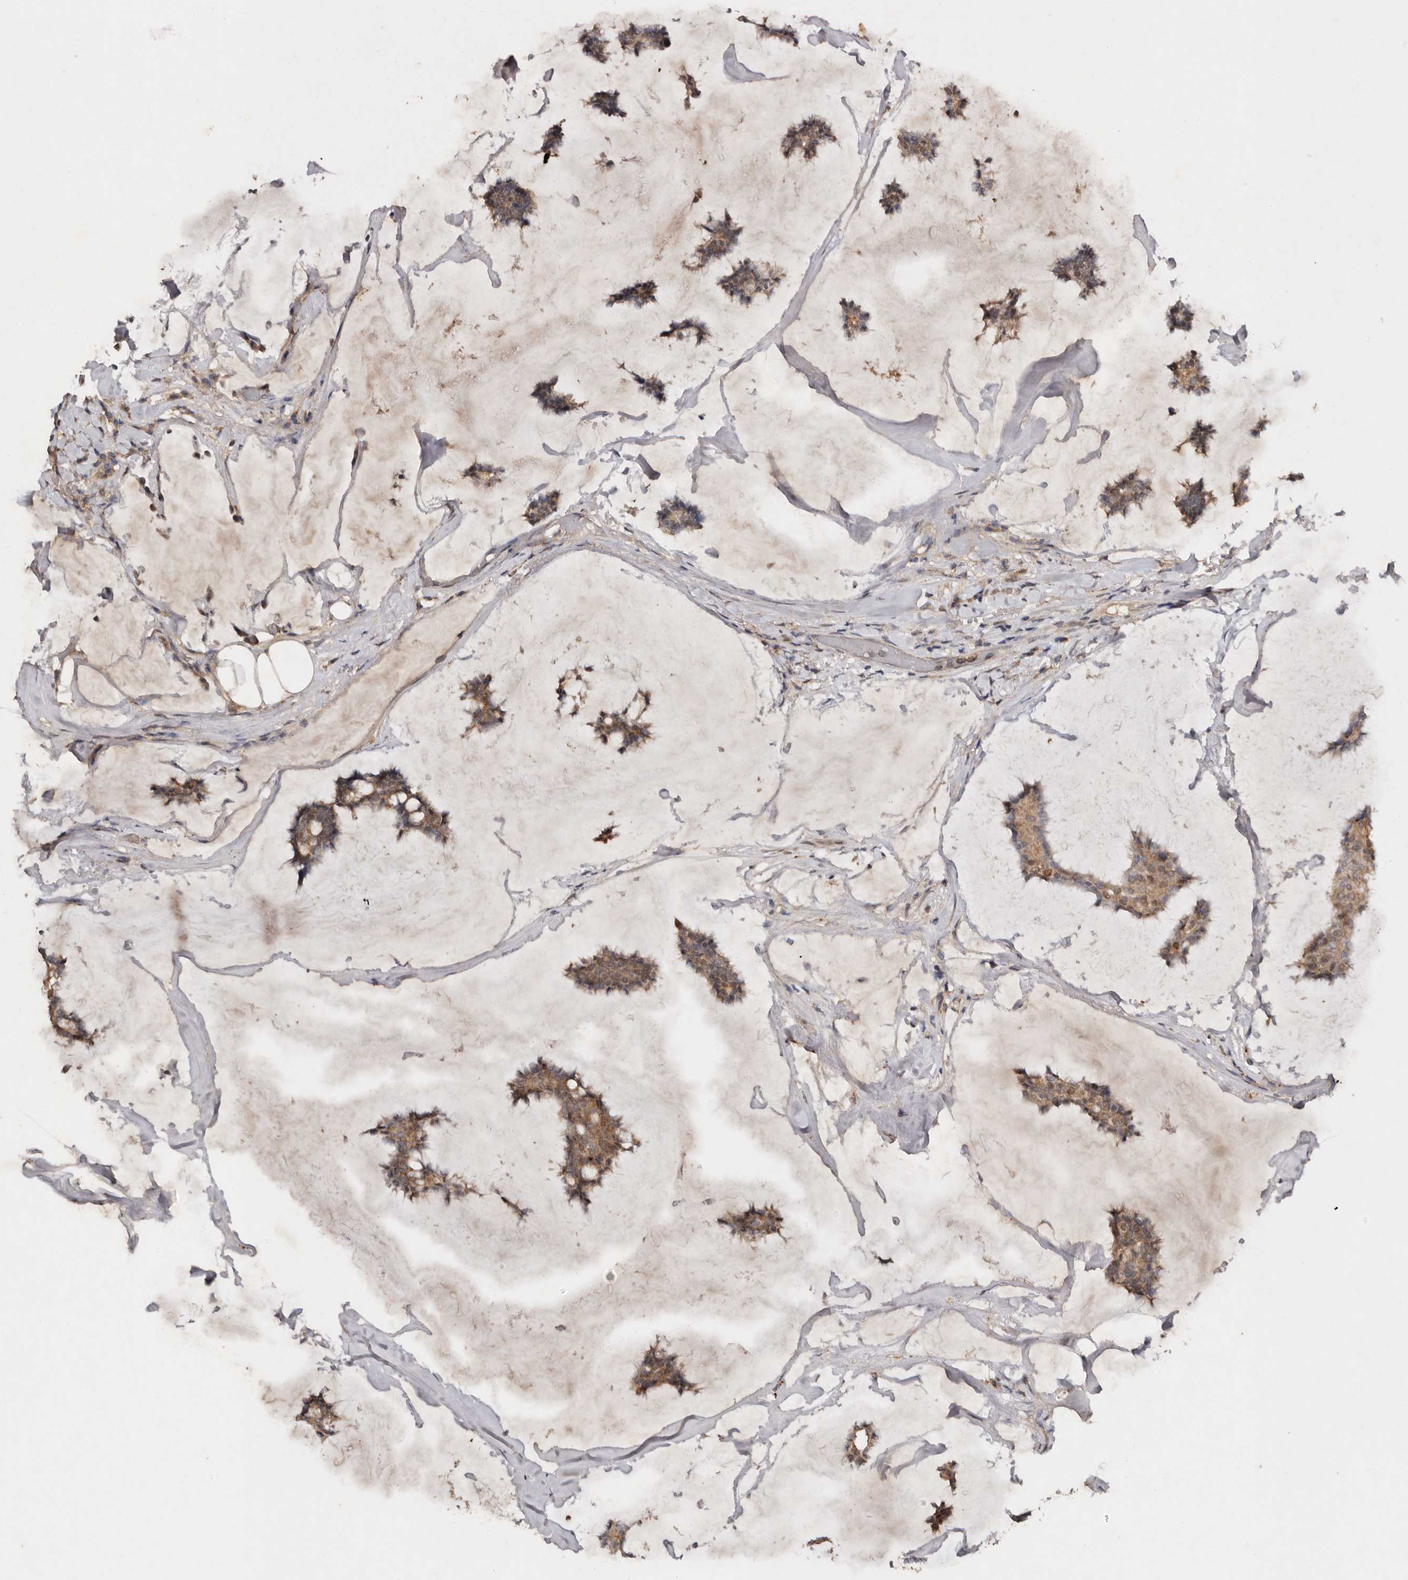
{"staining": {"intensity": "moderate", "quantity": ">75%", "location": "cytoplasmic/membranous"}, "tissue": "breast cancer", "cell_type": "Tumor cells", "image_type": "cancer", "snomed": [{"axis": "morphology", "description": "Duct carcinoma"}, {"axis": "topography", "description": "Breast"}], "caption": "Immunohistochemical staining of human breast invasive ductal carcinoma displays moderate cytoplasmic/membranous protein staining in approximately >75% of tumor cells.", "gene": "EDEM1", "patient": {"sex": "female", "age": 93}}